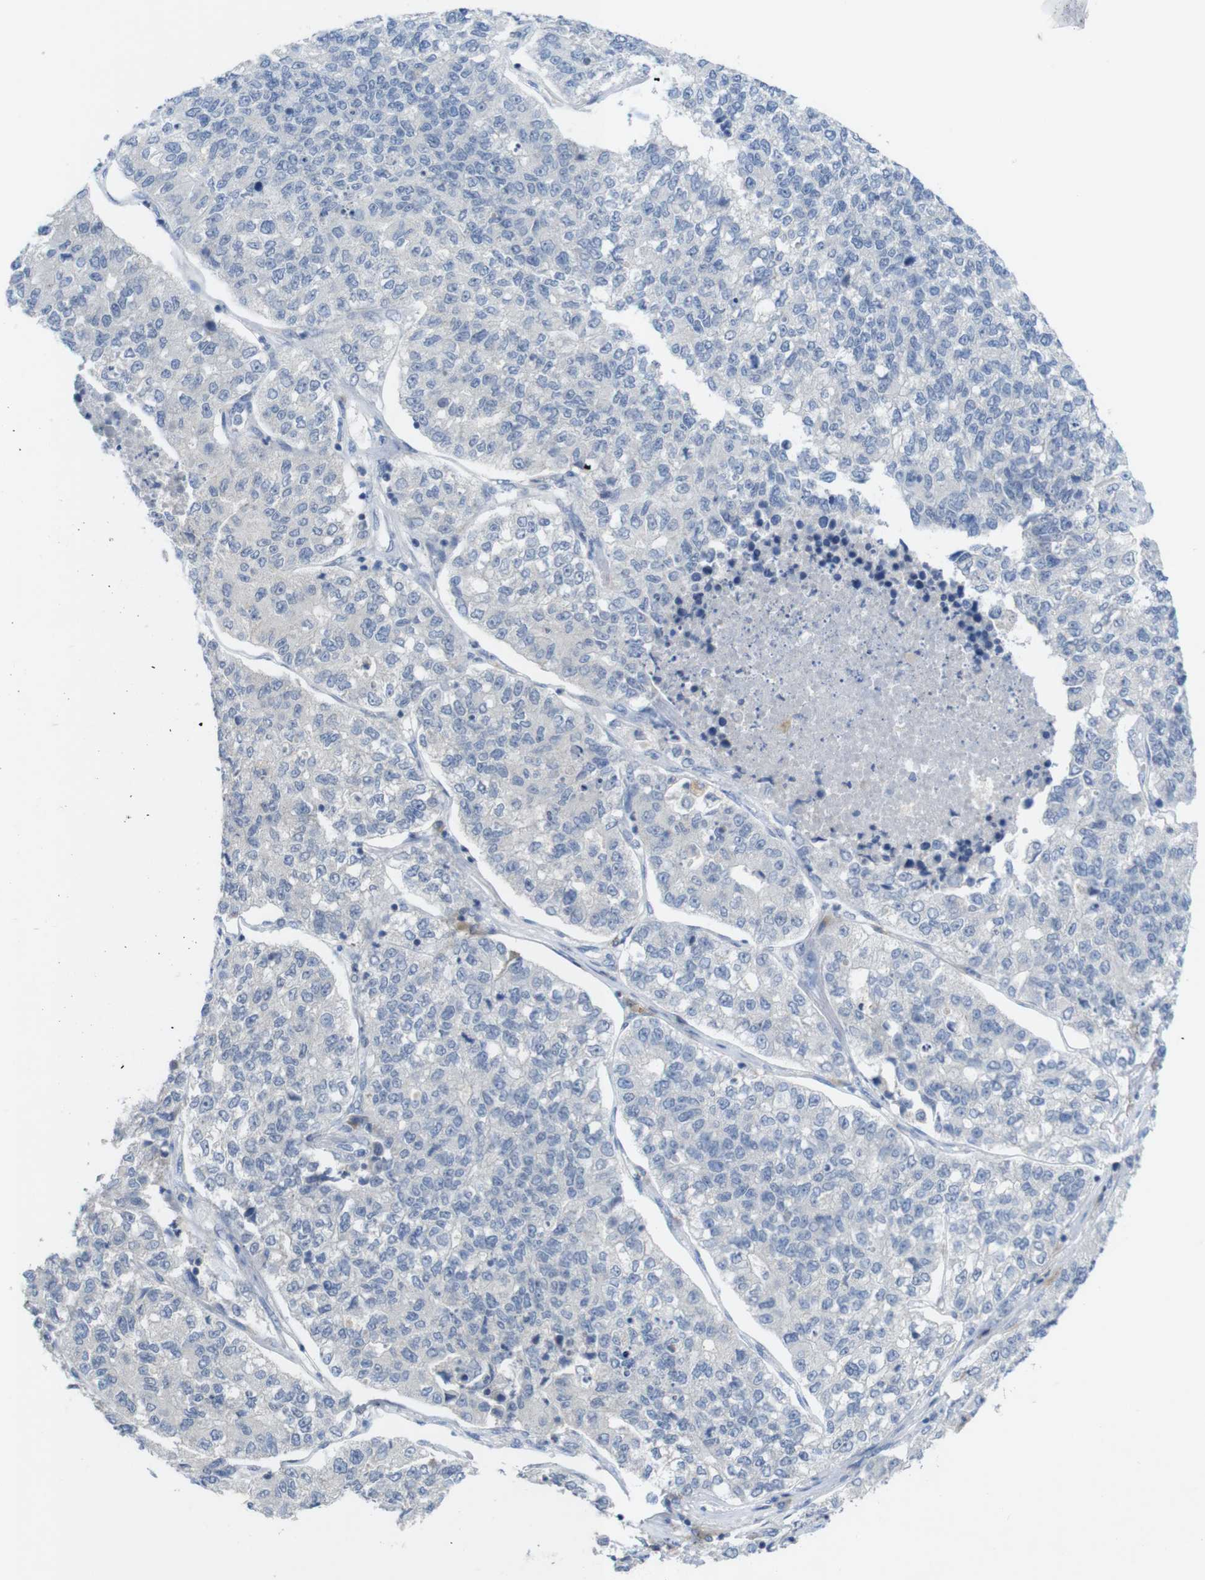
{"staining": {"intensity": "negative", "quantity": "none", "location": "none"}, "tissue": "lung cancer", "cell_type": "Tumor cells", "image_type": "cancer", "snomed": [{"axis": "morphology", "description": "Adenocarcinoma, NOS"}, {"axis": "topography", "description": "Lung"}], "caption": "Tumor cells are negative for protein expression in human lung cancer (adenocarcinoma).", "gene": "SLAMF7", "patient": {"sex": "male", "age": 49}}